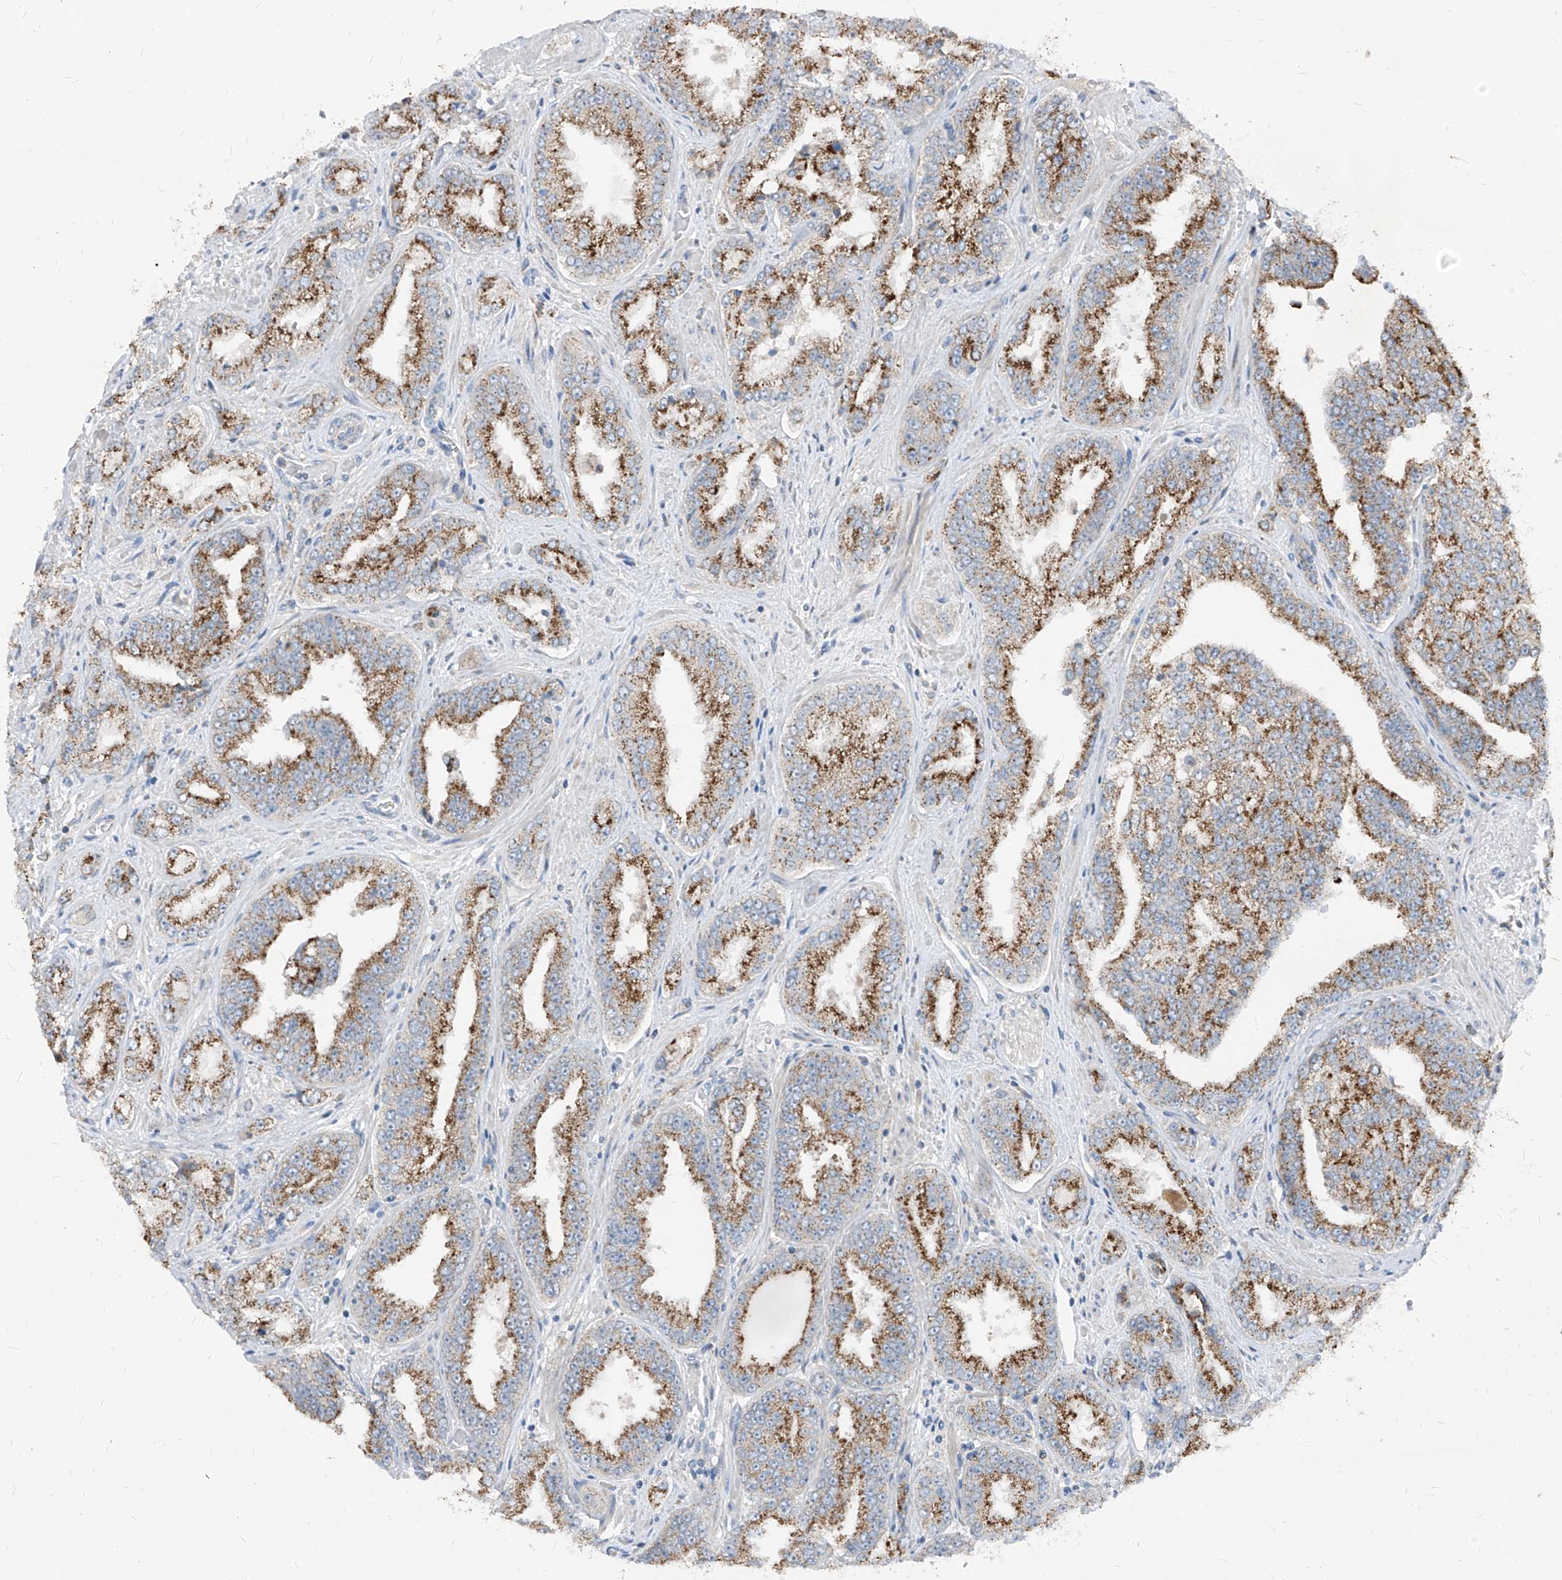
{"staining": {"intensity": "strong", "quantity": "25%-75%", "location": "cytoplasmic/membranous"}, "tissue": "prostate cancer", "cell_type": "Tumor cells", "image_type": "cancer", "snomed": [{"axis": "morphology", "description": "Adenocarcinoma, High grade"}, {"axis": "topography", "description": "Prostate"}], "caption": "Immunohistochemistry (IHC) (DAB (3,3'-diaminobenzidine)) staining of human prostate cancer (high-grade adenocarcinoma) shows strong cytoplasmic/membranous protein staining in approximately 25%-75% of tumor cells.", "gene": "ABCD3", "patient": {"sex": "male", "age": 71}}